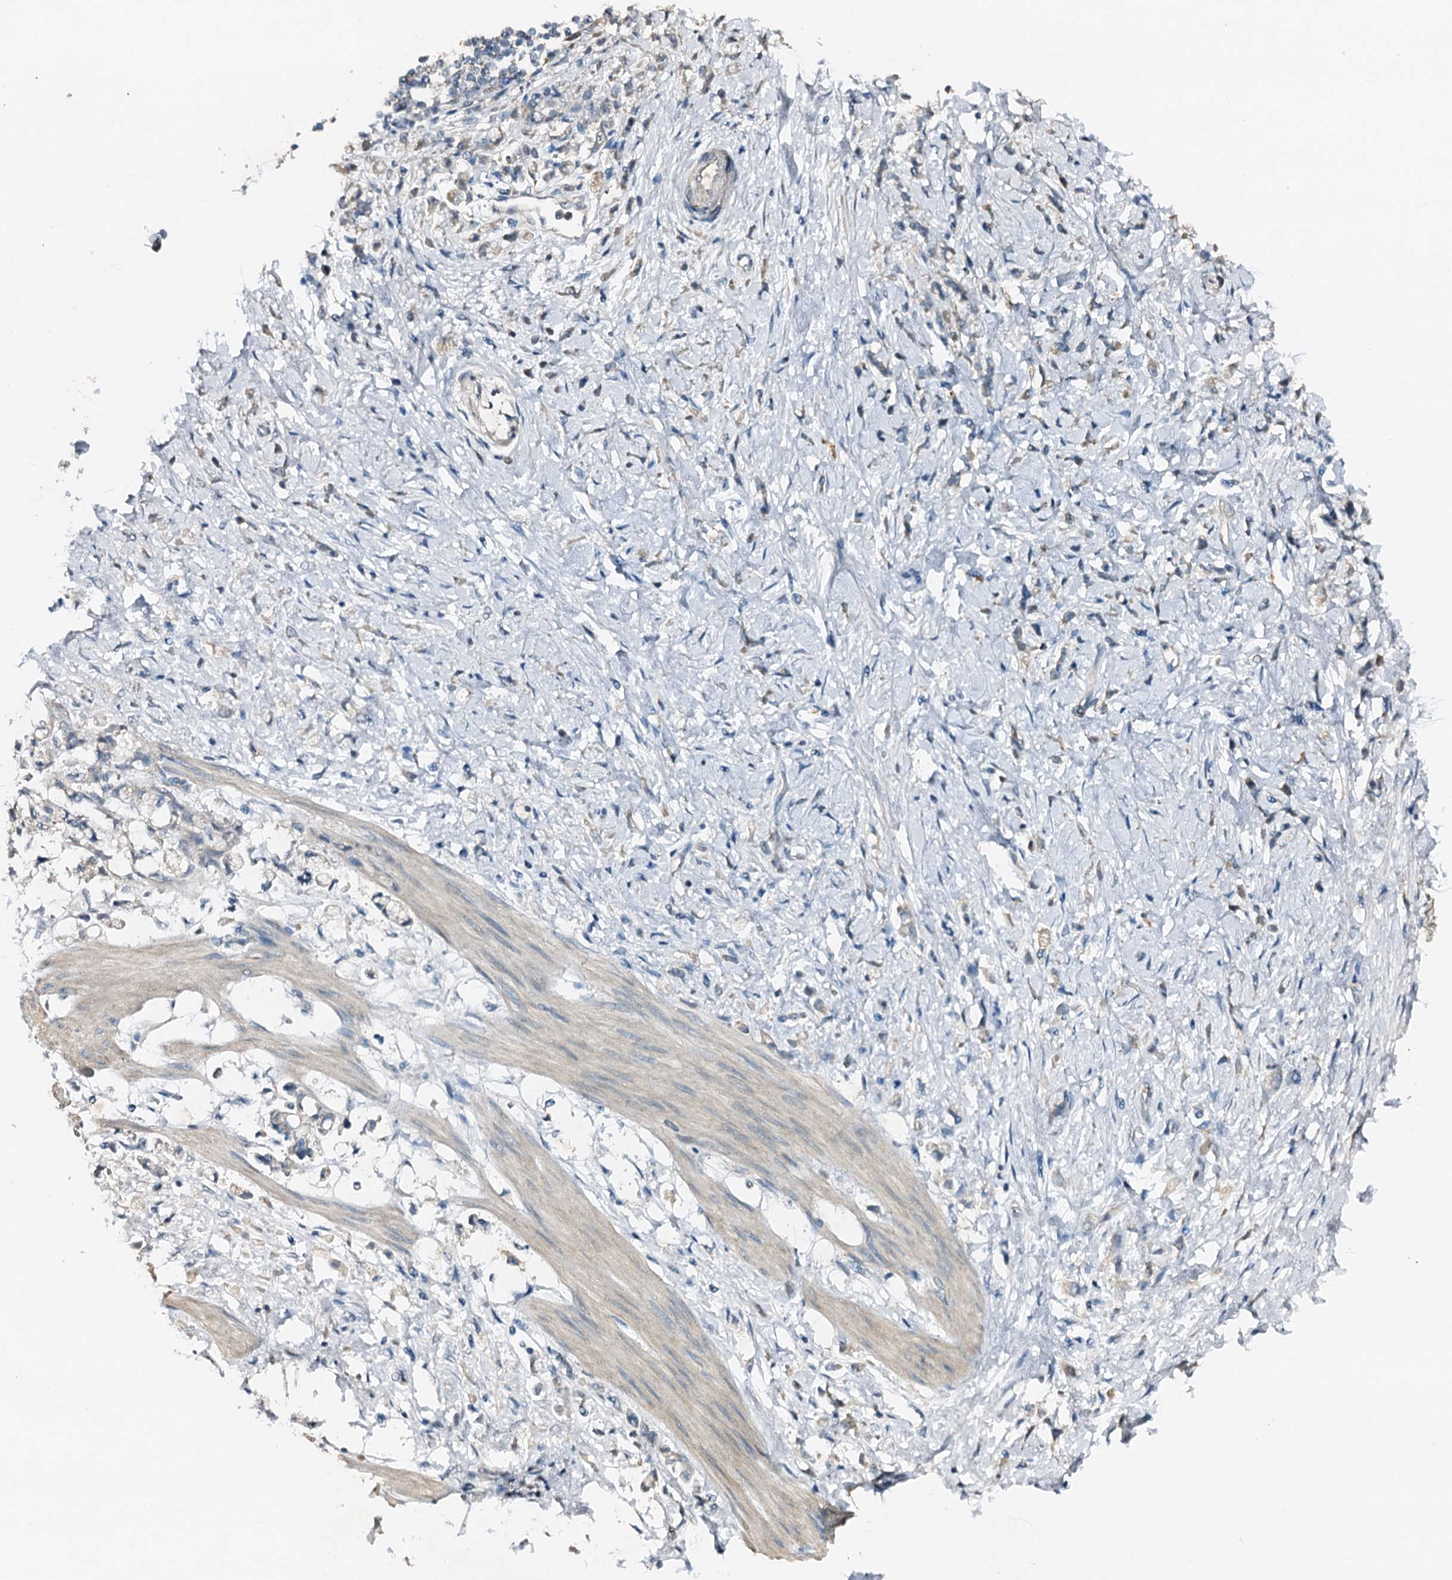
{"staining": {"intensity": "negative", "quantity": "none", "location": "none"}, "tissue": "stomach cancer", "cell_type": "Tumor cells", "image_type": "cancer", "snomed": [{"axis": "morphology", "description": "Adenocarcinoma, NOS"}, {"axis": "topography", "description": "Stomach"}], "caption": "Tumor cells show no significant expression in adenocarcinoma (stomach).", "gene": "ZNF606", "patient": {"sex": "female", "age": 60}}